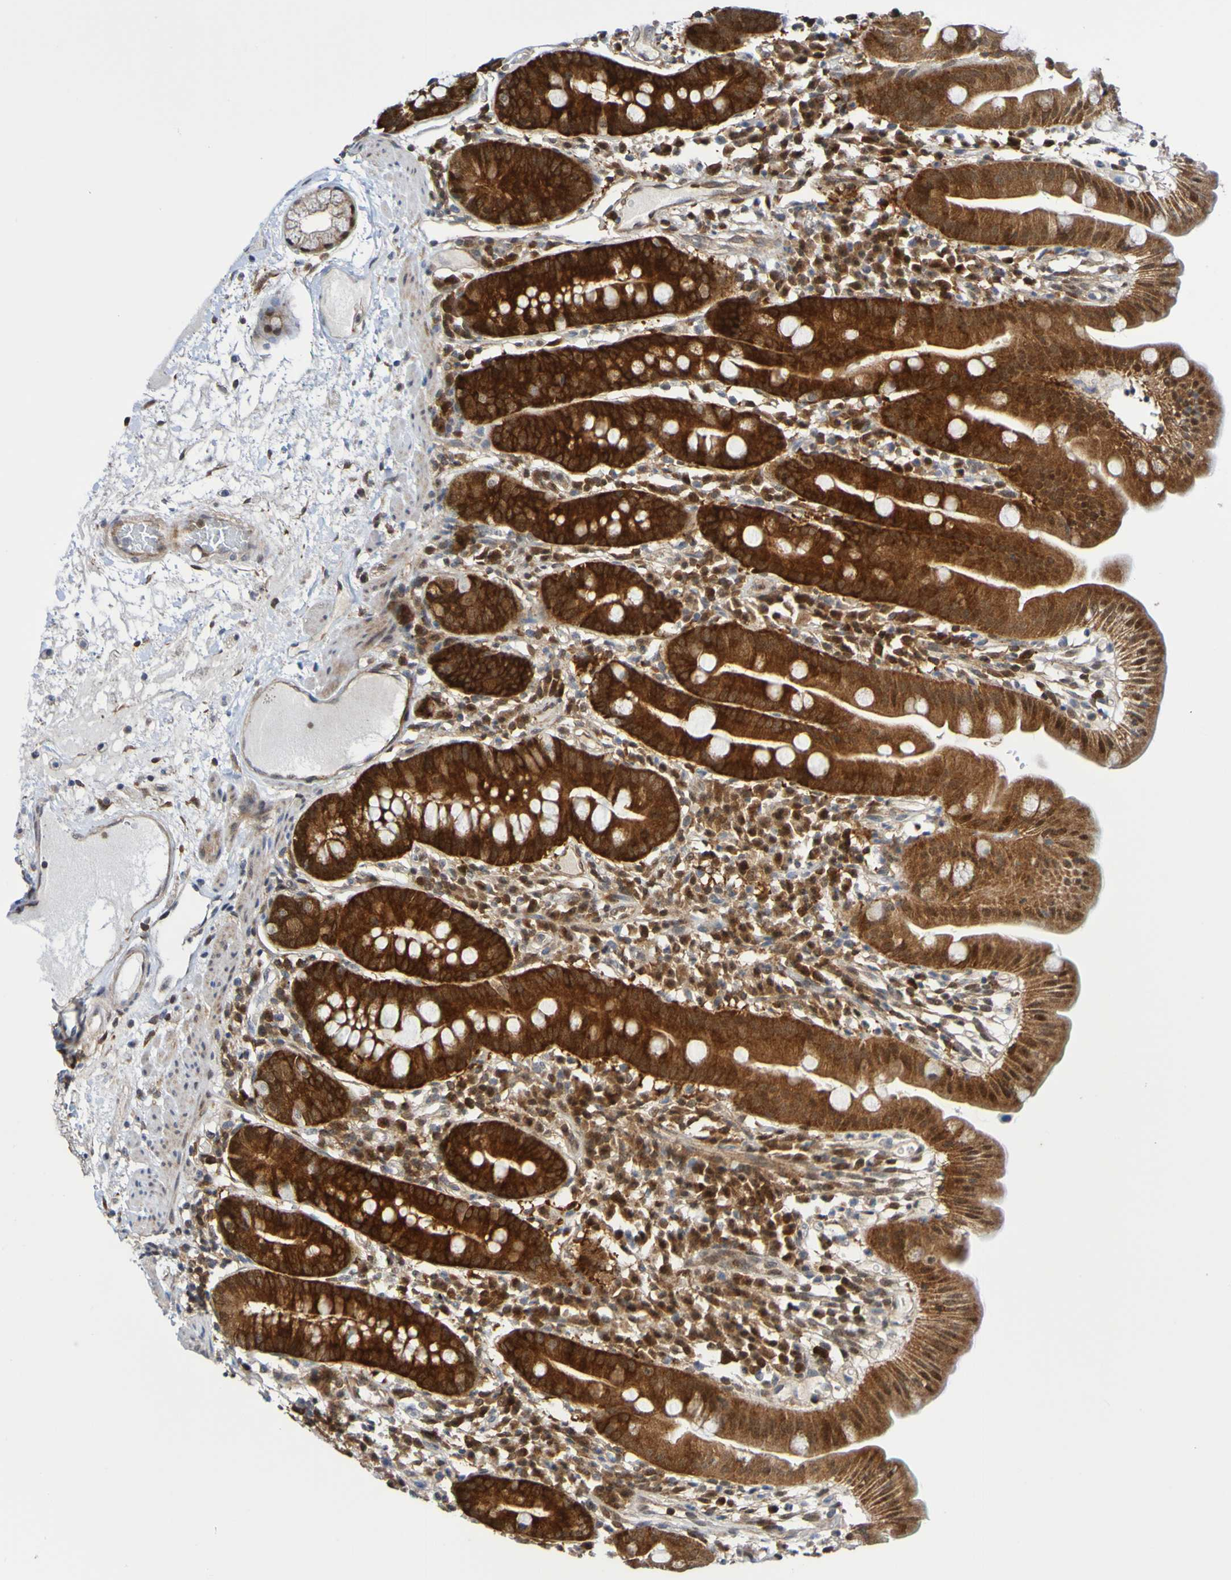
{"staining": {"intensity": "strong", "quantity": ">75%", "location": "cytoplasmic/membranous"}, "tissue": "duodenum", "cell_type": "Glandular cells", "image_type": "normal", "snomed": [{"axis": "morphology", "description": "Normal tissue, NOS"}, {"axis": "topography", "description": "Duodenum"}], "caption": "Brown immunohistochemical staining in unremarkable duodenum displays strong cytoplasmic/membranous staining in approximately >75% of glandular cells. (DAB (3,3'-diaminobenzidine) IHC with brightfield microscopy, high magnification).", "gene": "ATIC", "patient": {"sex": "male", "age": 50}}